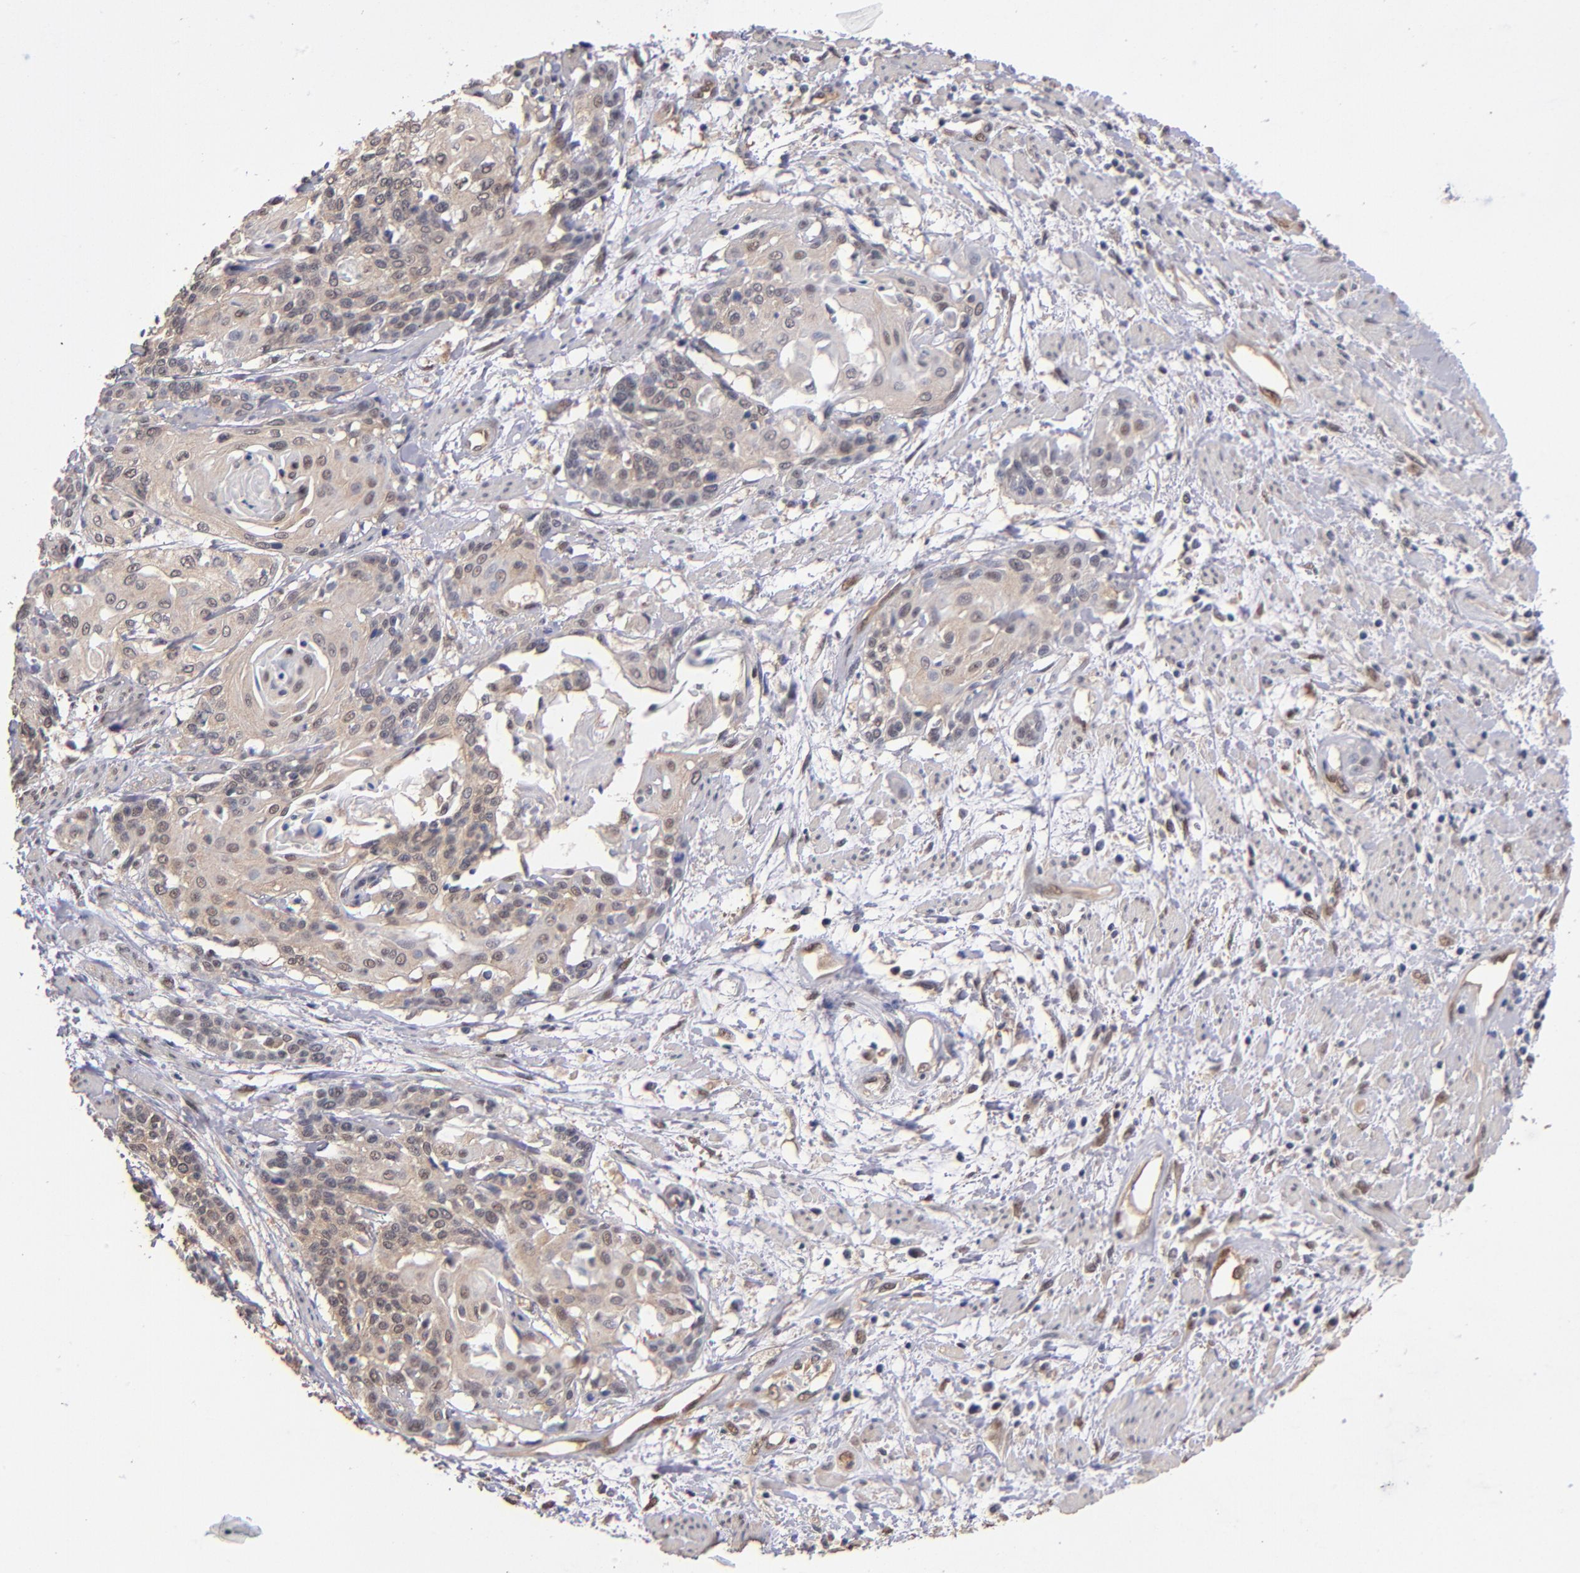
{"staining": {"intensity": "weak", "quantity": "25%-75%", "location": "cytoplasmic/membranous,nuclear"}, "tissue": "cervical cancer", "cell_type": "Tumor cells", "image_type": "cancer", "snomed": [{"axis": "morphology", "description": "Squamous cell carcinoma, NOS"}, {"axis": "topography", "description": "Cervix"}], "caption": "The histopathology image shows a brown stain indicating the presence of a protein in the cytoplasmic/membranous and nuclear of tumor cells in squamous cell carcinoma (cervical).", "gene": "PSMD10", "patient": {"sex": "female", "age": 57}}